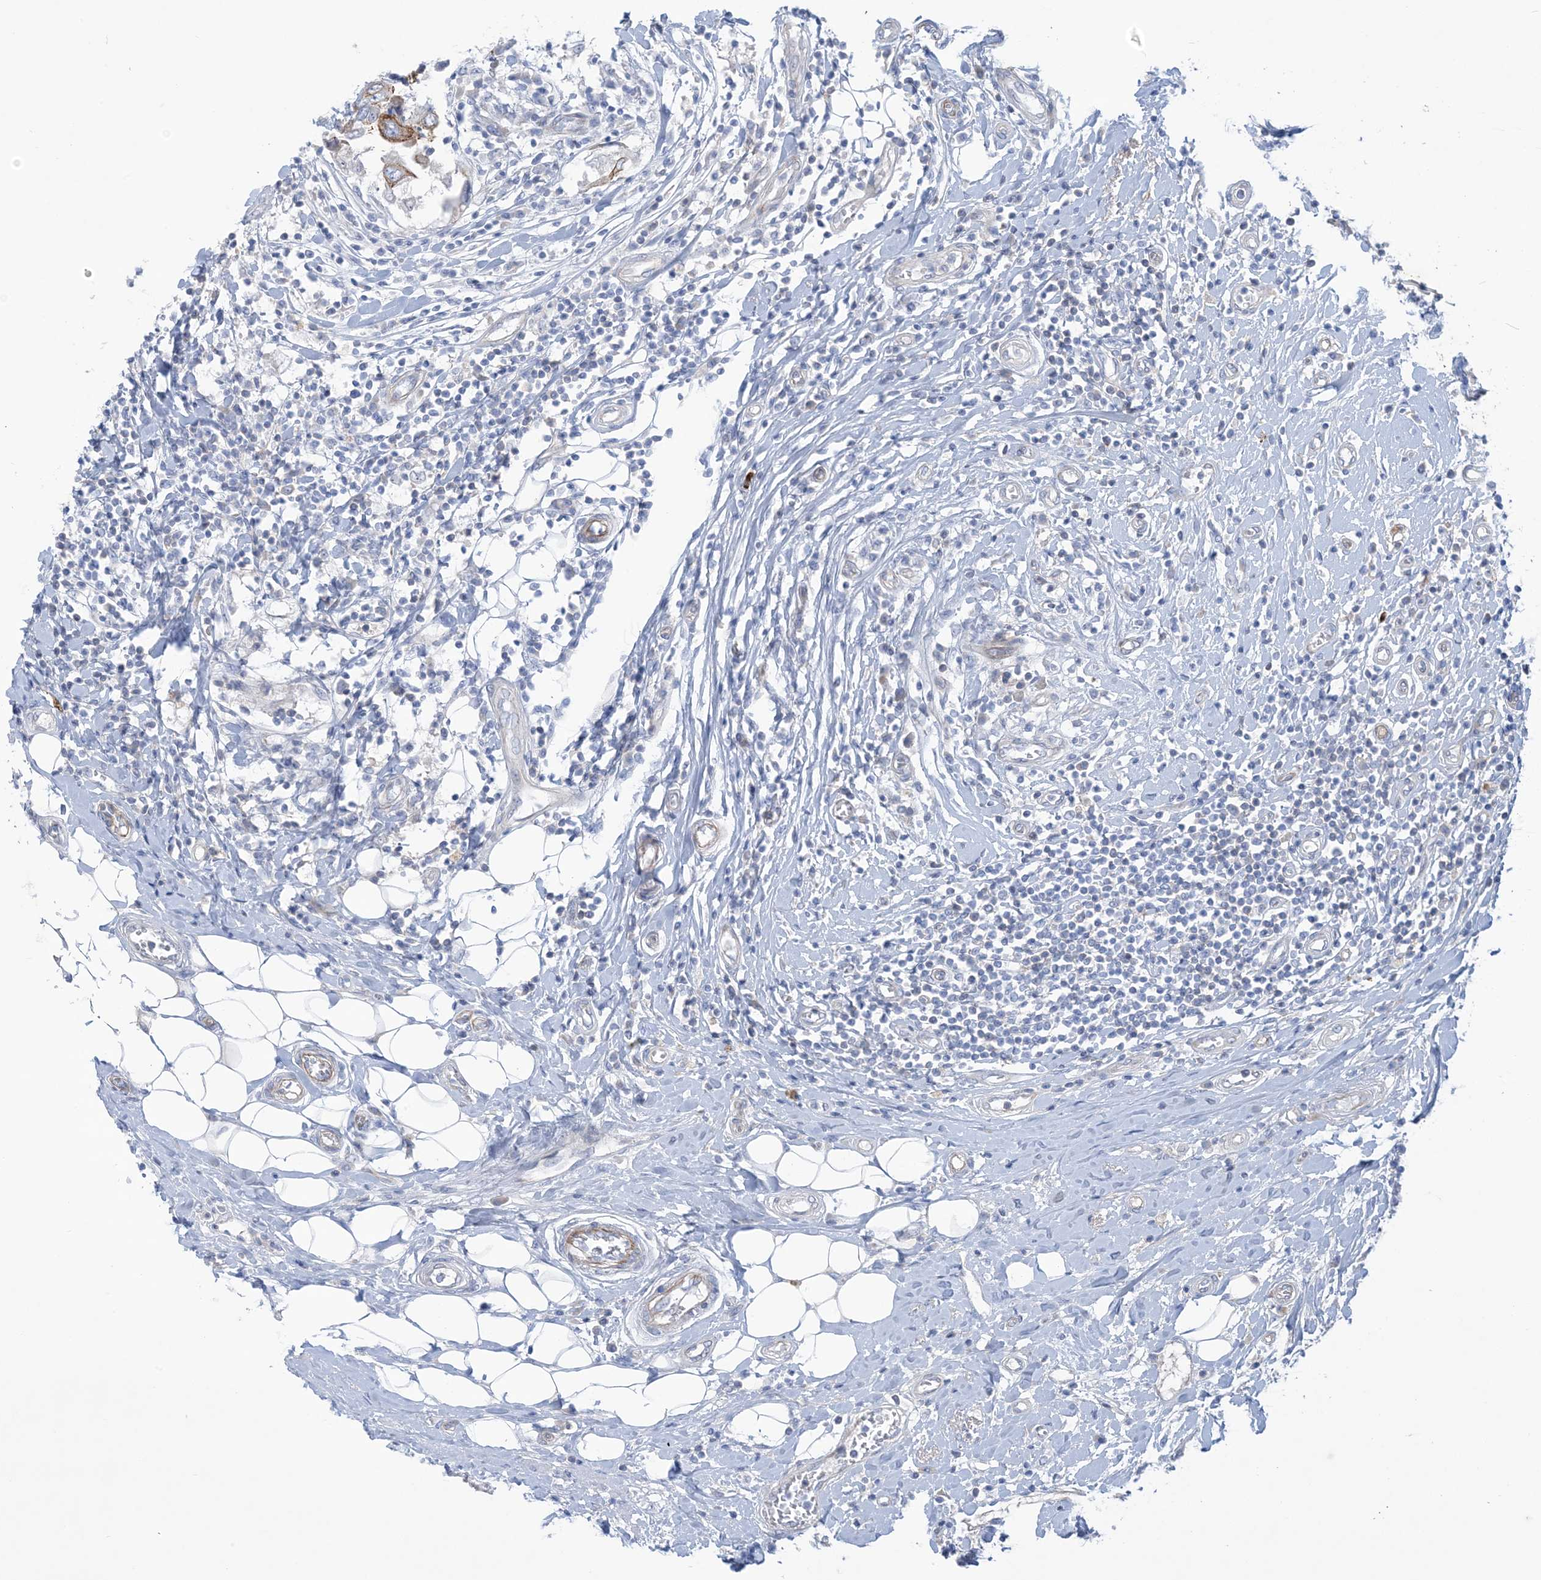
{"staining": {"intensity": "weak", "quantity": "<25%", "location": "cytoplasmic/membranous"}, "tissue": "breast cancer", "cell_type": "Tumor cells", "image_type": "cancer", "snomed": [{"axis": "morphology", "description": "Duct carcinoma"}, {"axis": "topography", "description": "Breast"}], "caption": "This image is of breast cancer stained with immunohistochemistry to label a protein in brown with the nuclei are counter-stained blue. There is no positivity in tumor cells.", "gene": "ATP11C", "patient": {"sex": "female", "age": 27}}